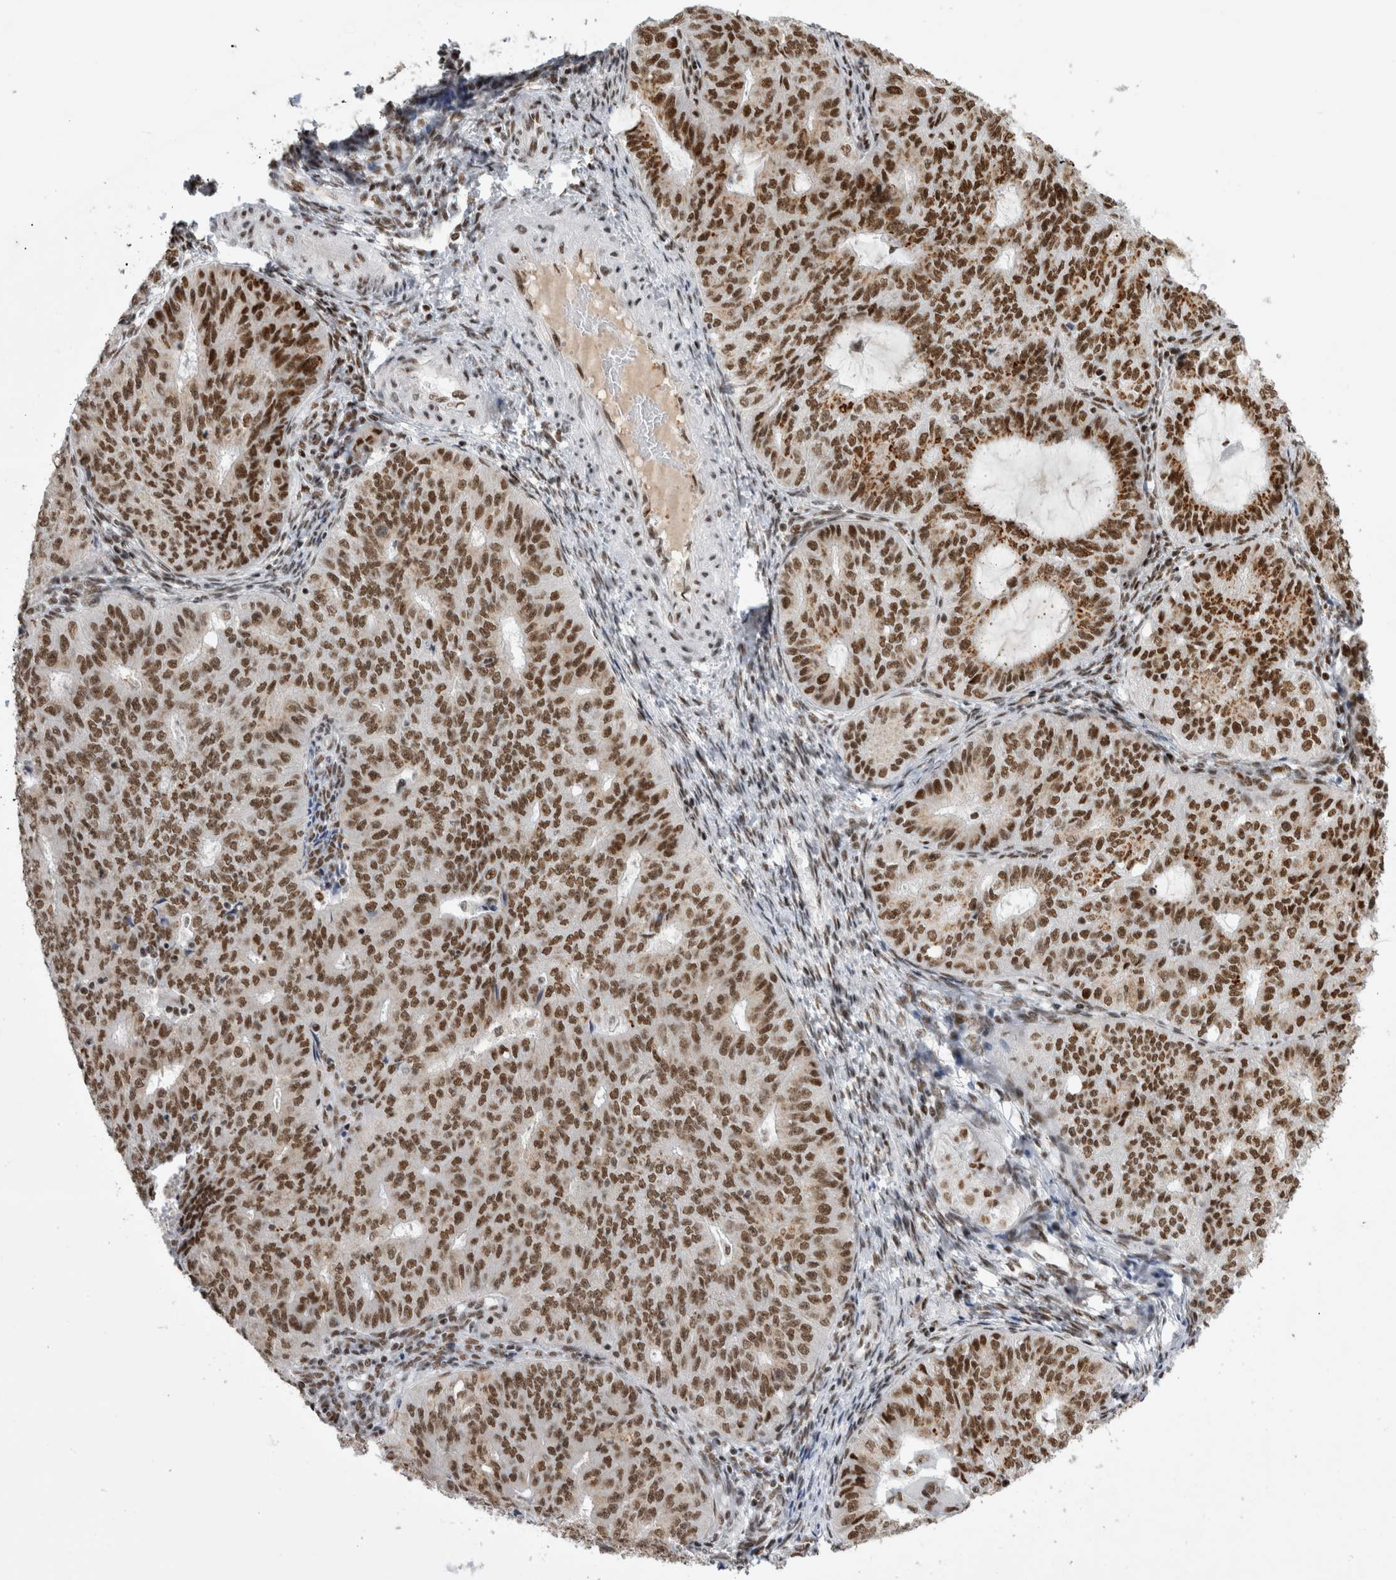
{"staining": {"intensity": "strong", "quantity": ">75%", "location": "nuclear"}, "tissue": "endometrial cancer", "cell_type": "Tumor cells", "image_type": "cancer", "snomed": [{"axis": "morphology", "description": "Adenocarcinoma, NOS"}, {"axis": "topography", "description": "Endometrium"}], "caption": "Endometrial cancer (adenocarcinoma) stained for a protein (brown) displays strong nuclear positive expression in approximately >75% of tumor cells.", "gene": "EYA2", "patient": {"sex": "female", "age": 32}}